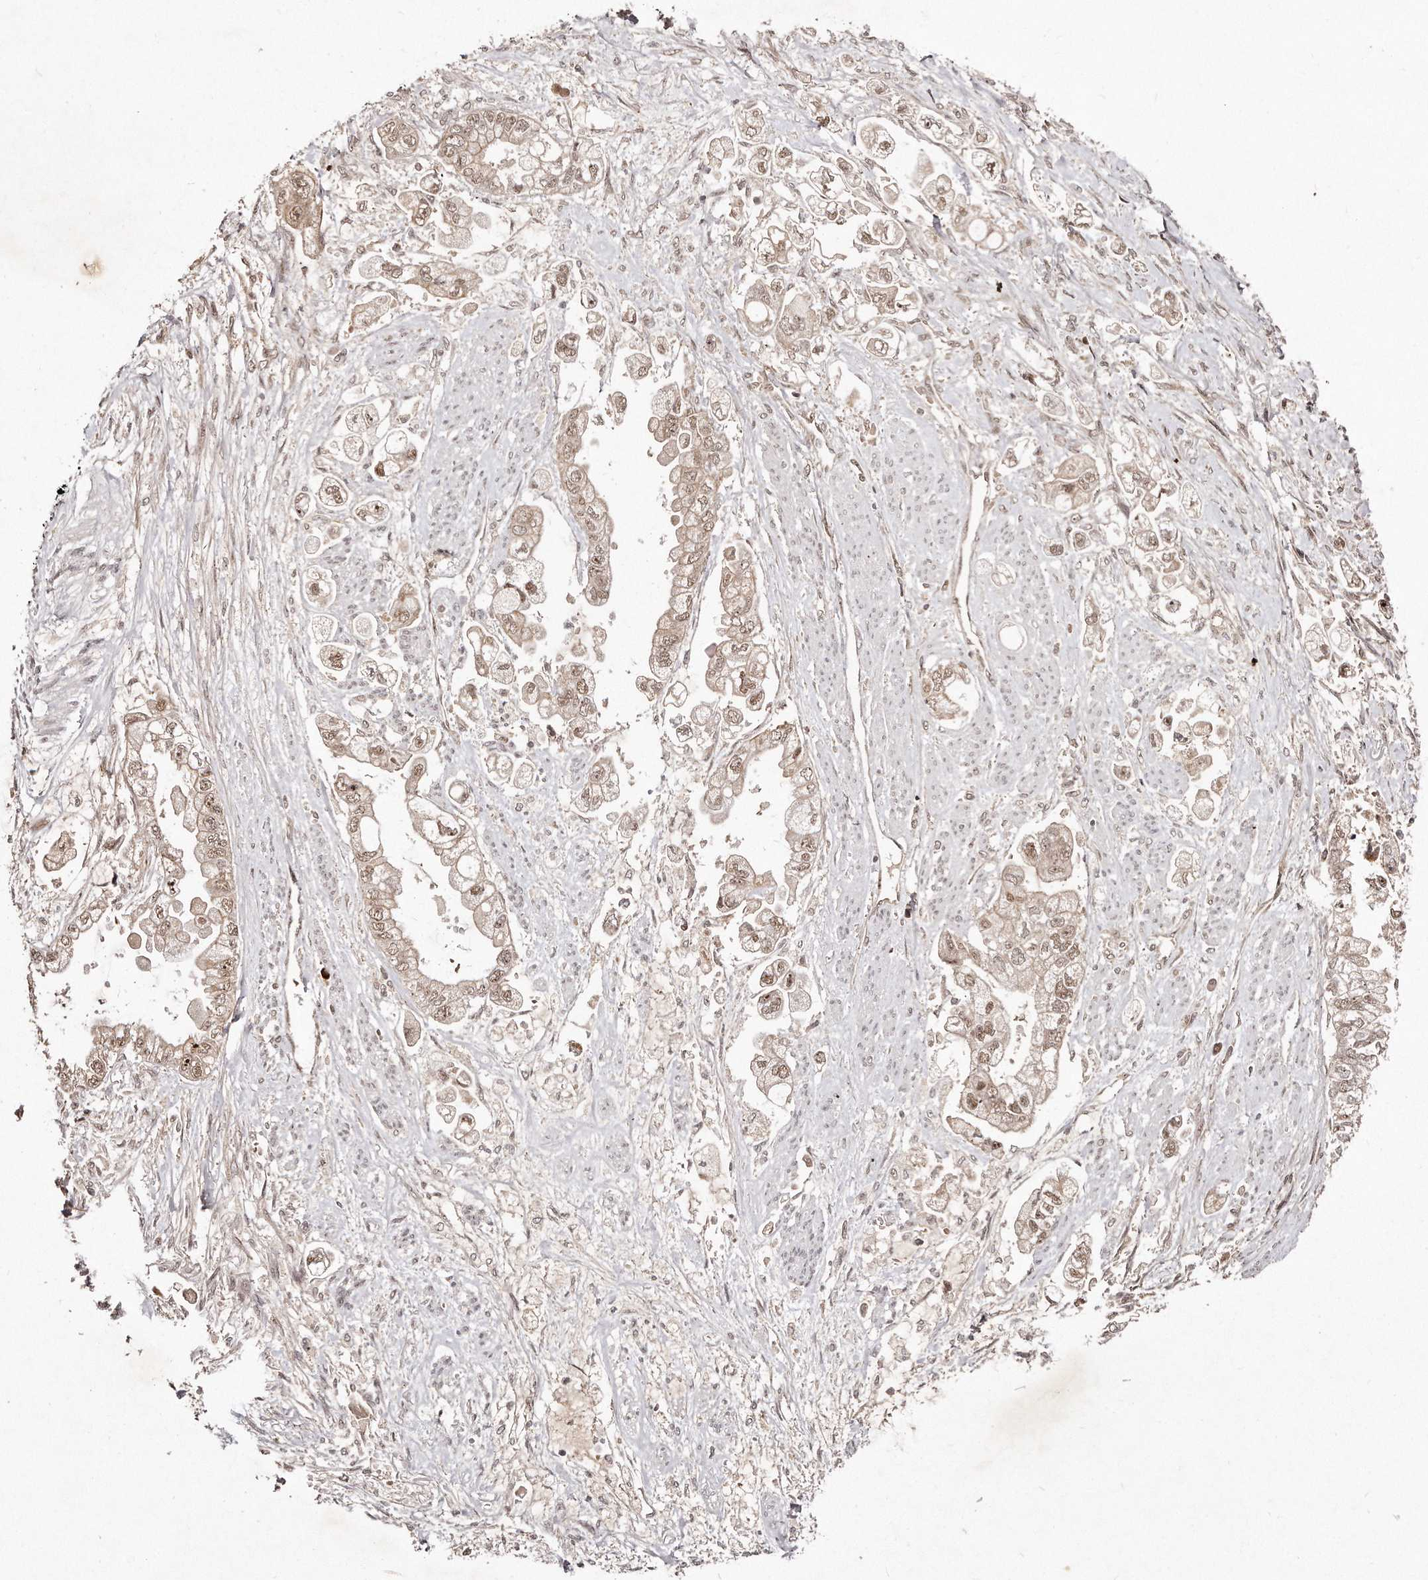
{"staining": {"intensity": "moderate", "quantity": ">75%", "location": "cytoplasmic/membranous,nuclear"}, "tissue": "stomach cancer", "cell_type": "Tumor cells", "image_type": "cancer", "snomed": [{"axis": "morphology", "description": "Adenocarcinoma, NOS"}, {"axis": "topography", "description": "Stomach"}], "caption": "Stomach adenocarcinoma was stained to show a protein in brown. There is medium levels of moderate cytoplasmic/membranous and nuclear staining in about >75% of tumor cells. The staining is performed using DAB (3,3'-diaminobenzidine) brown chromogen to label protein expression. The nuclei are counter-stained blue using hematoxylin.", "gene": "SOX4", "patient": {"sex": "male", "age": 62}}